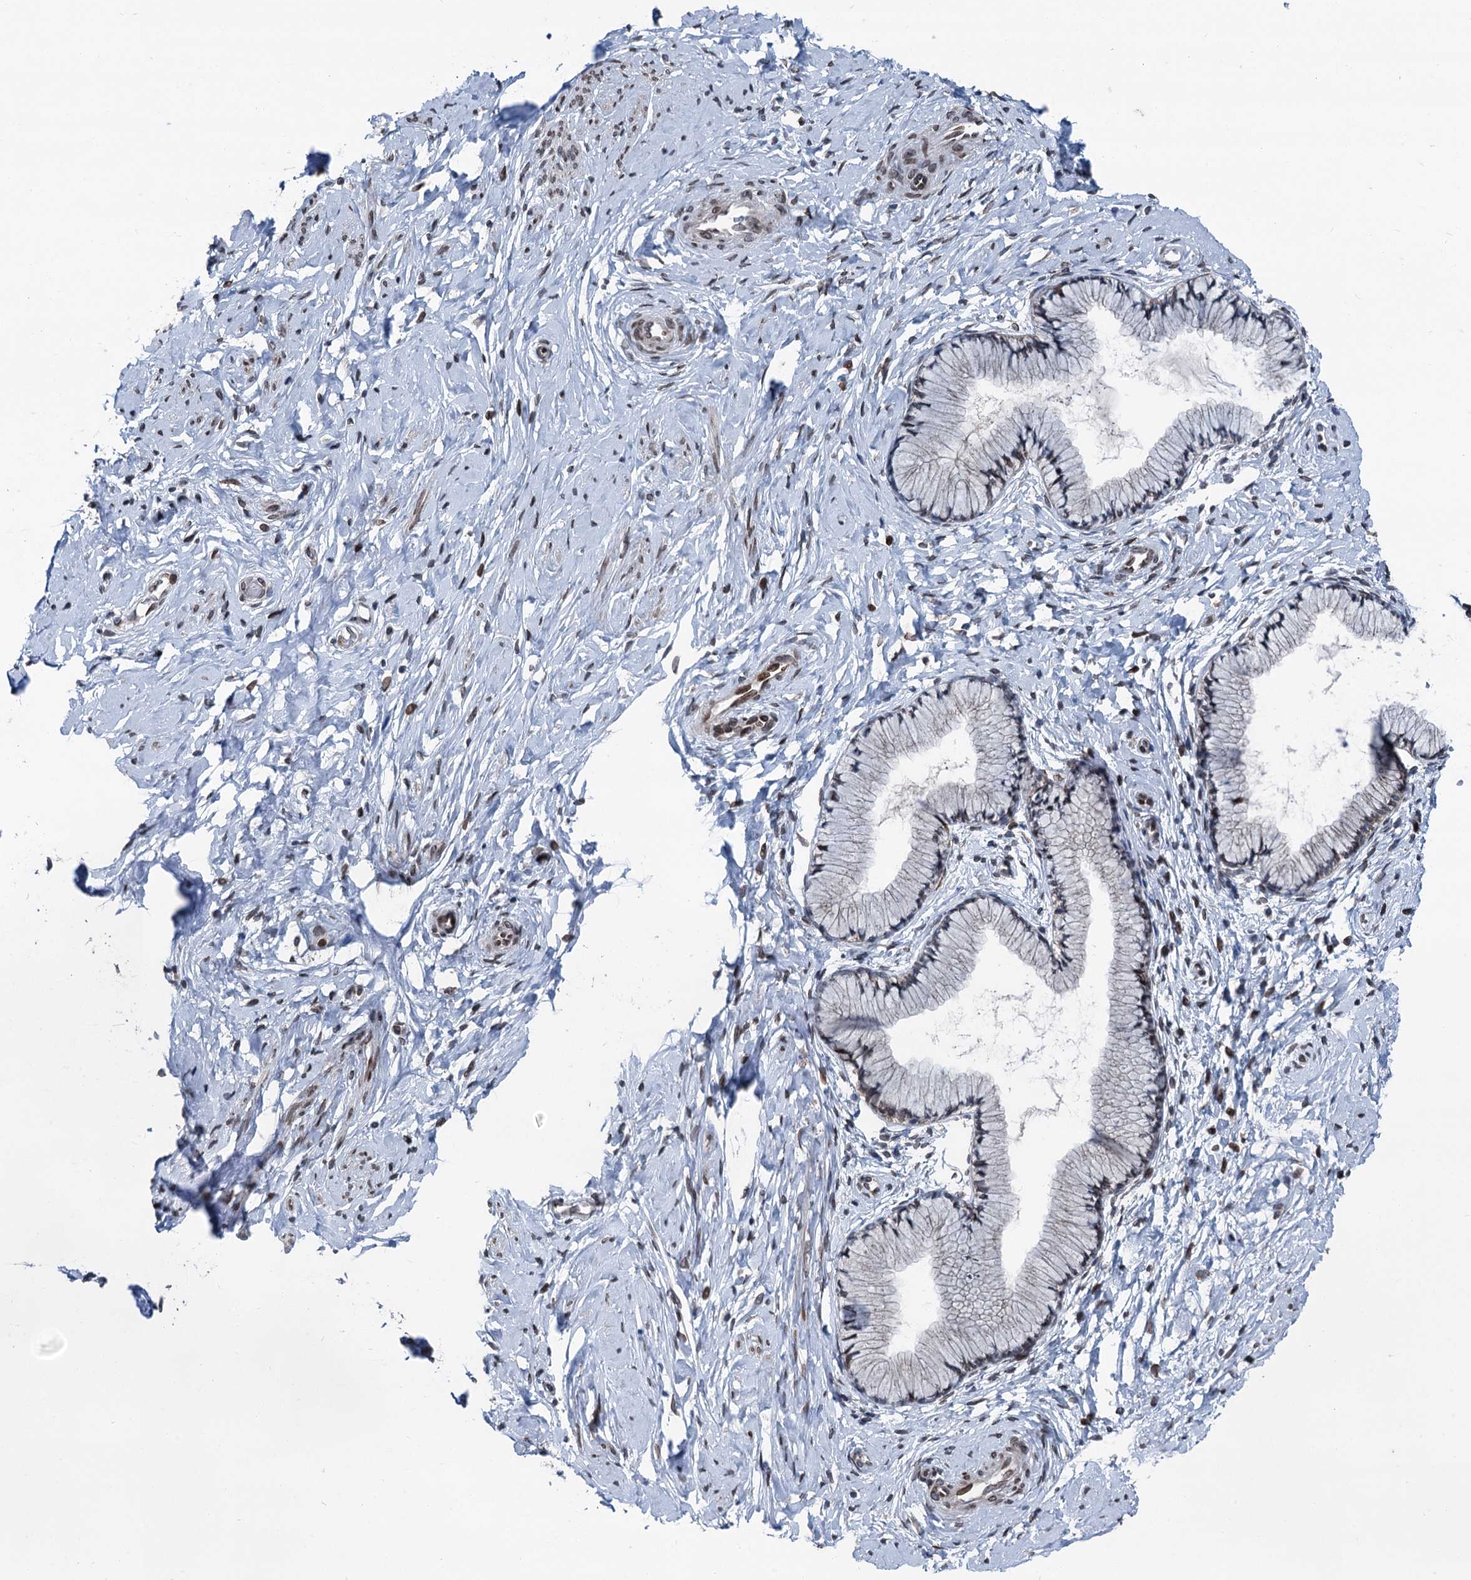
{"staining": {"intensity": "negative", "quantity": "none", "location": "none"}, "tissue": "cervix", "cell_type": "Glandular cells", "image_type": "normal", "snomed": [{"axis": "morphology", "description": "Normal tissue, NOS"}, {"axis": "topography", "description": "Cervix"}], "caption": "Benign cervix was stained to show a protein in brown. There is no significant positivity in glandular cells.", "gene": "MRPL14", "patient": {"sex": "female", "age": 33}}